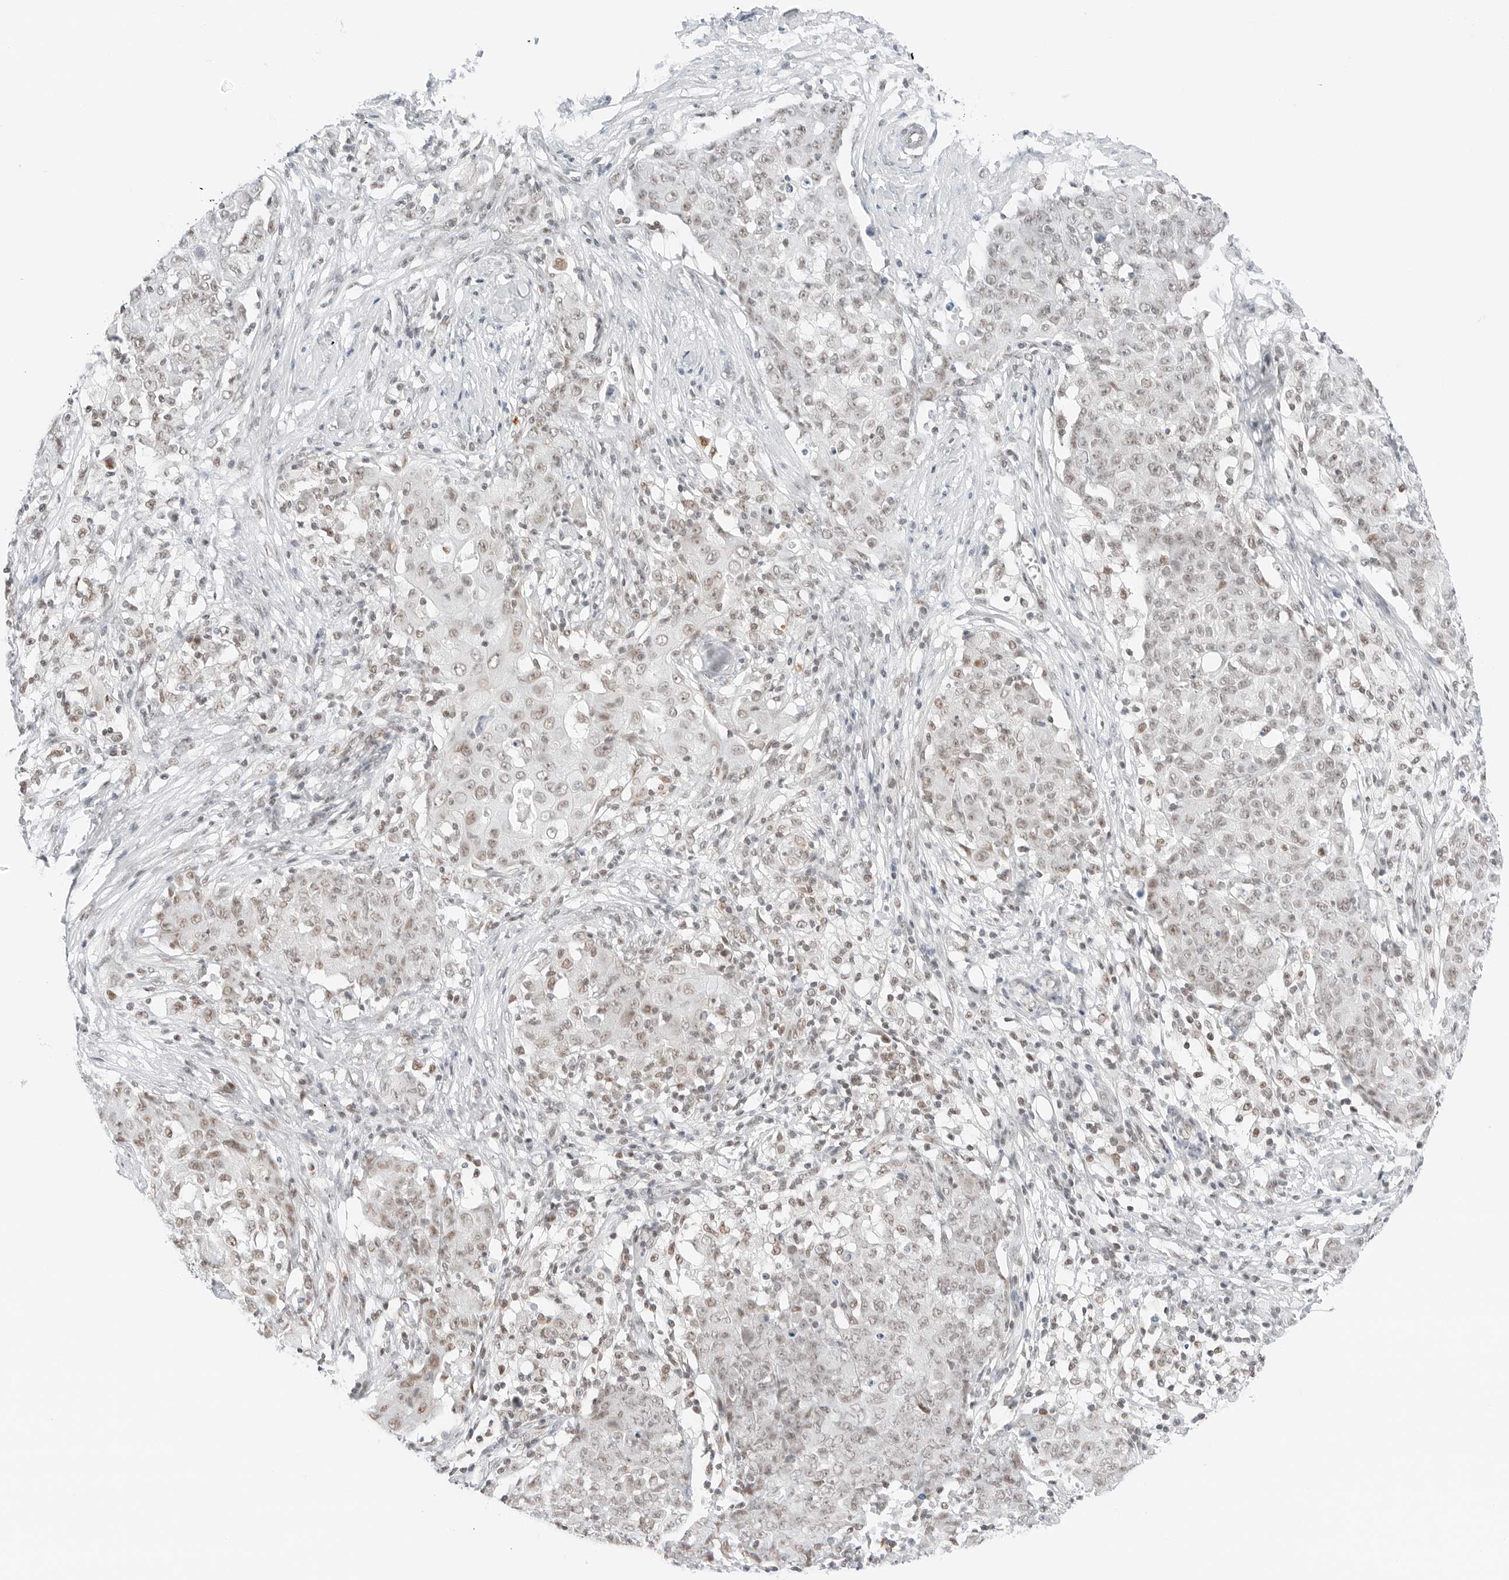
{"staining": {"intensity": "weak", "quantity": "25%-75%", "location": "nuclear"}, "tissue": "ovarian cancer", "cell_type": "Tumor cells", "image_type": "cancer", "snomed": [{"axis": "morphology", "description": "Carcinoma, endometroid"}, {"axis": "topography", "description": "Ovary"}], "caption": "Protein expression analysis of ovarian cancer demonstrates weak nuclear expression in approximately 25%-75% of tumor cells.", "gene": "CRTC2", "patient": {"sex": "female", "age": 42}}